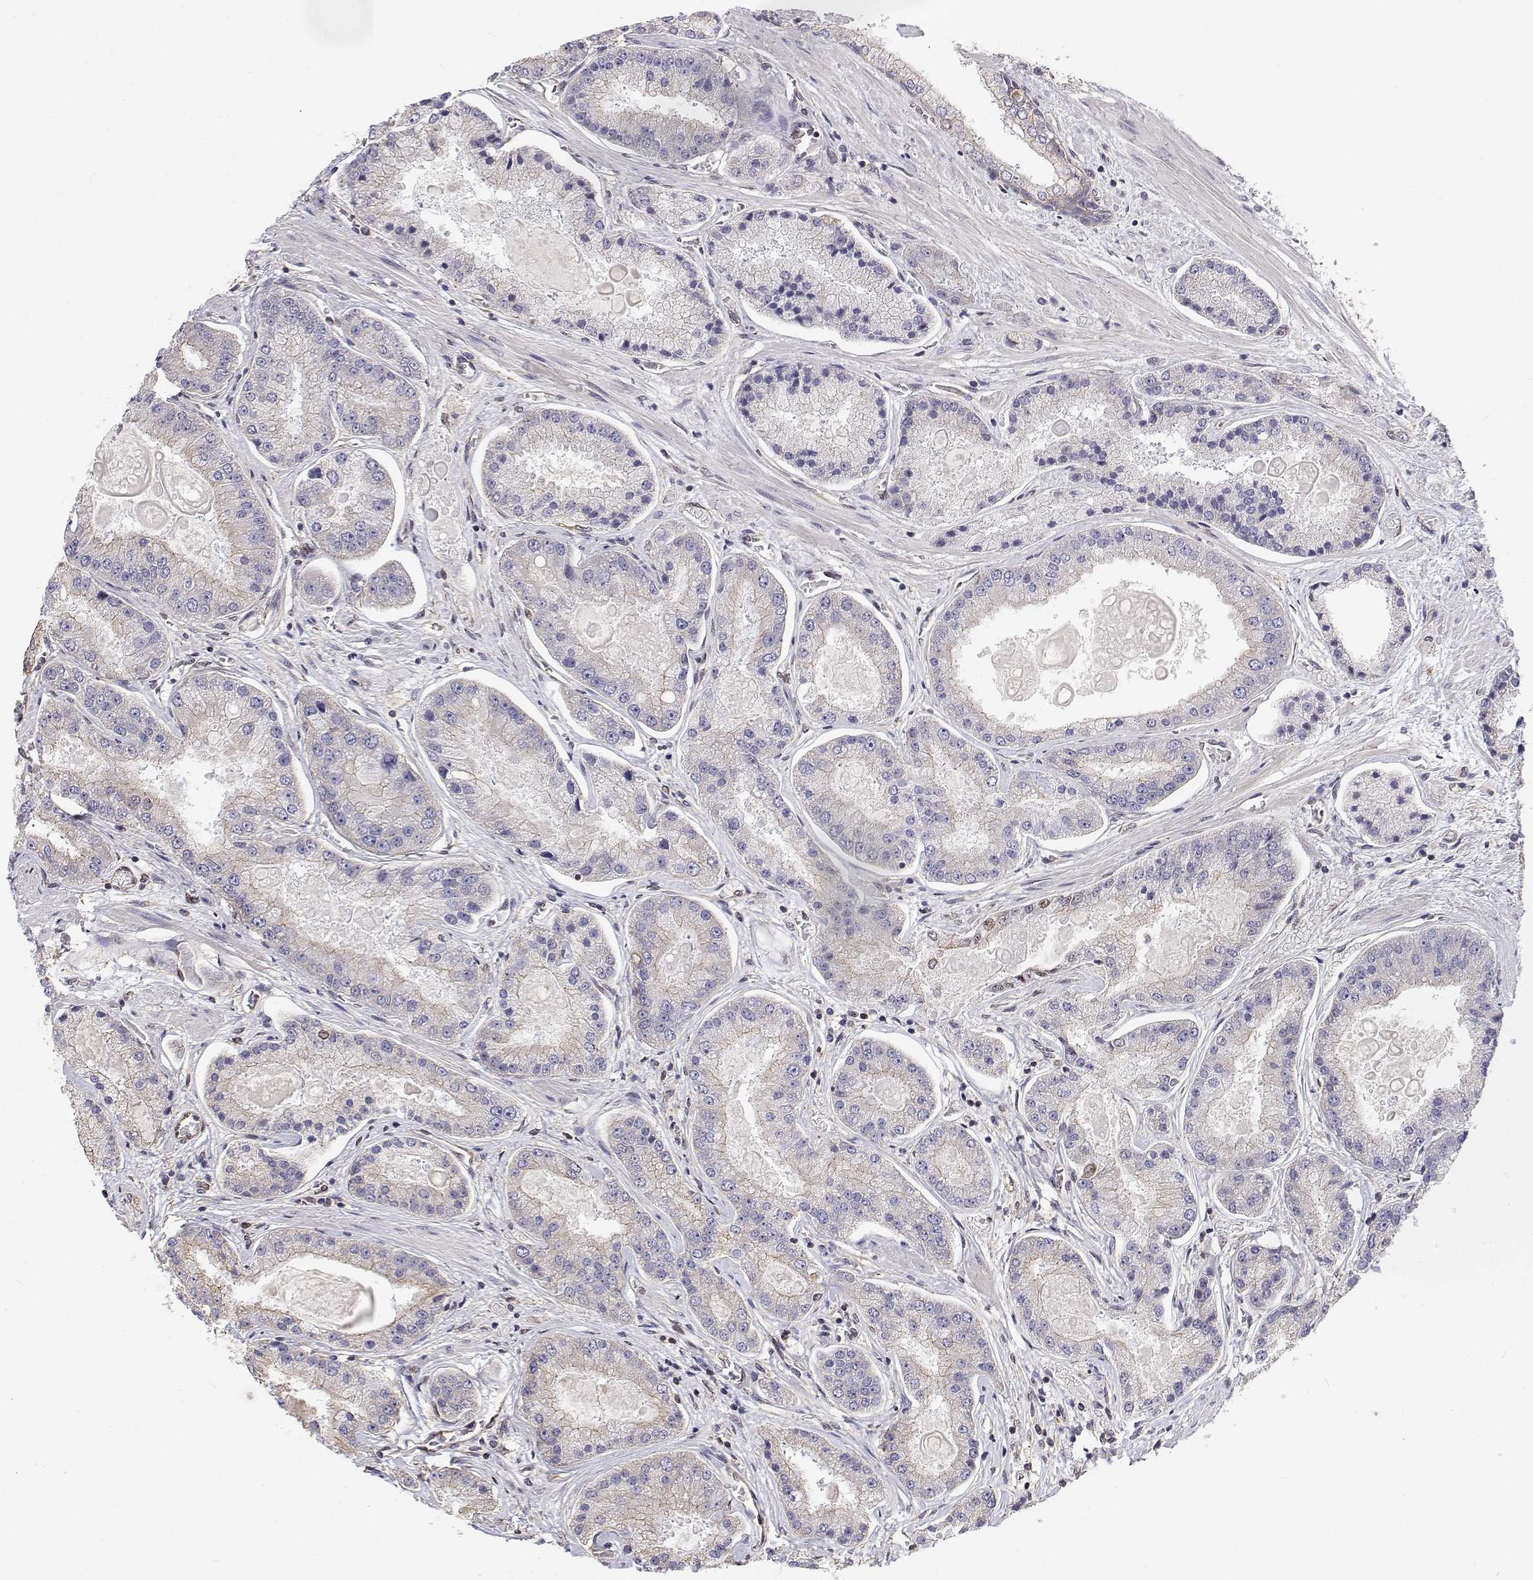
{"staining": {"intensity": "negative", "quantity": "none", "location": "none"}, "tissue": "prostate cancer", "cell_type": "Tumor cells", "image_type": "cancer", "snomed": [{"axis": "morphology", "description": "Adenocarcinoma, High grade"}, {"axis": "topography", "description": "Prostate"}], "caption": "Adenocarcinoma (high-grade) (prostate) was stained to show a protein in brown. There is no significant expression in tumor cells.", "gene": "GSDMA", "patient": {"sex": "male", "age": 67}}